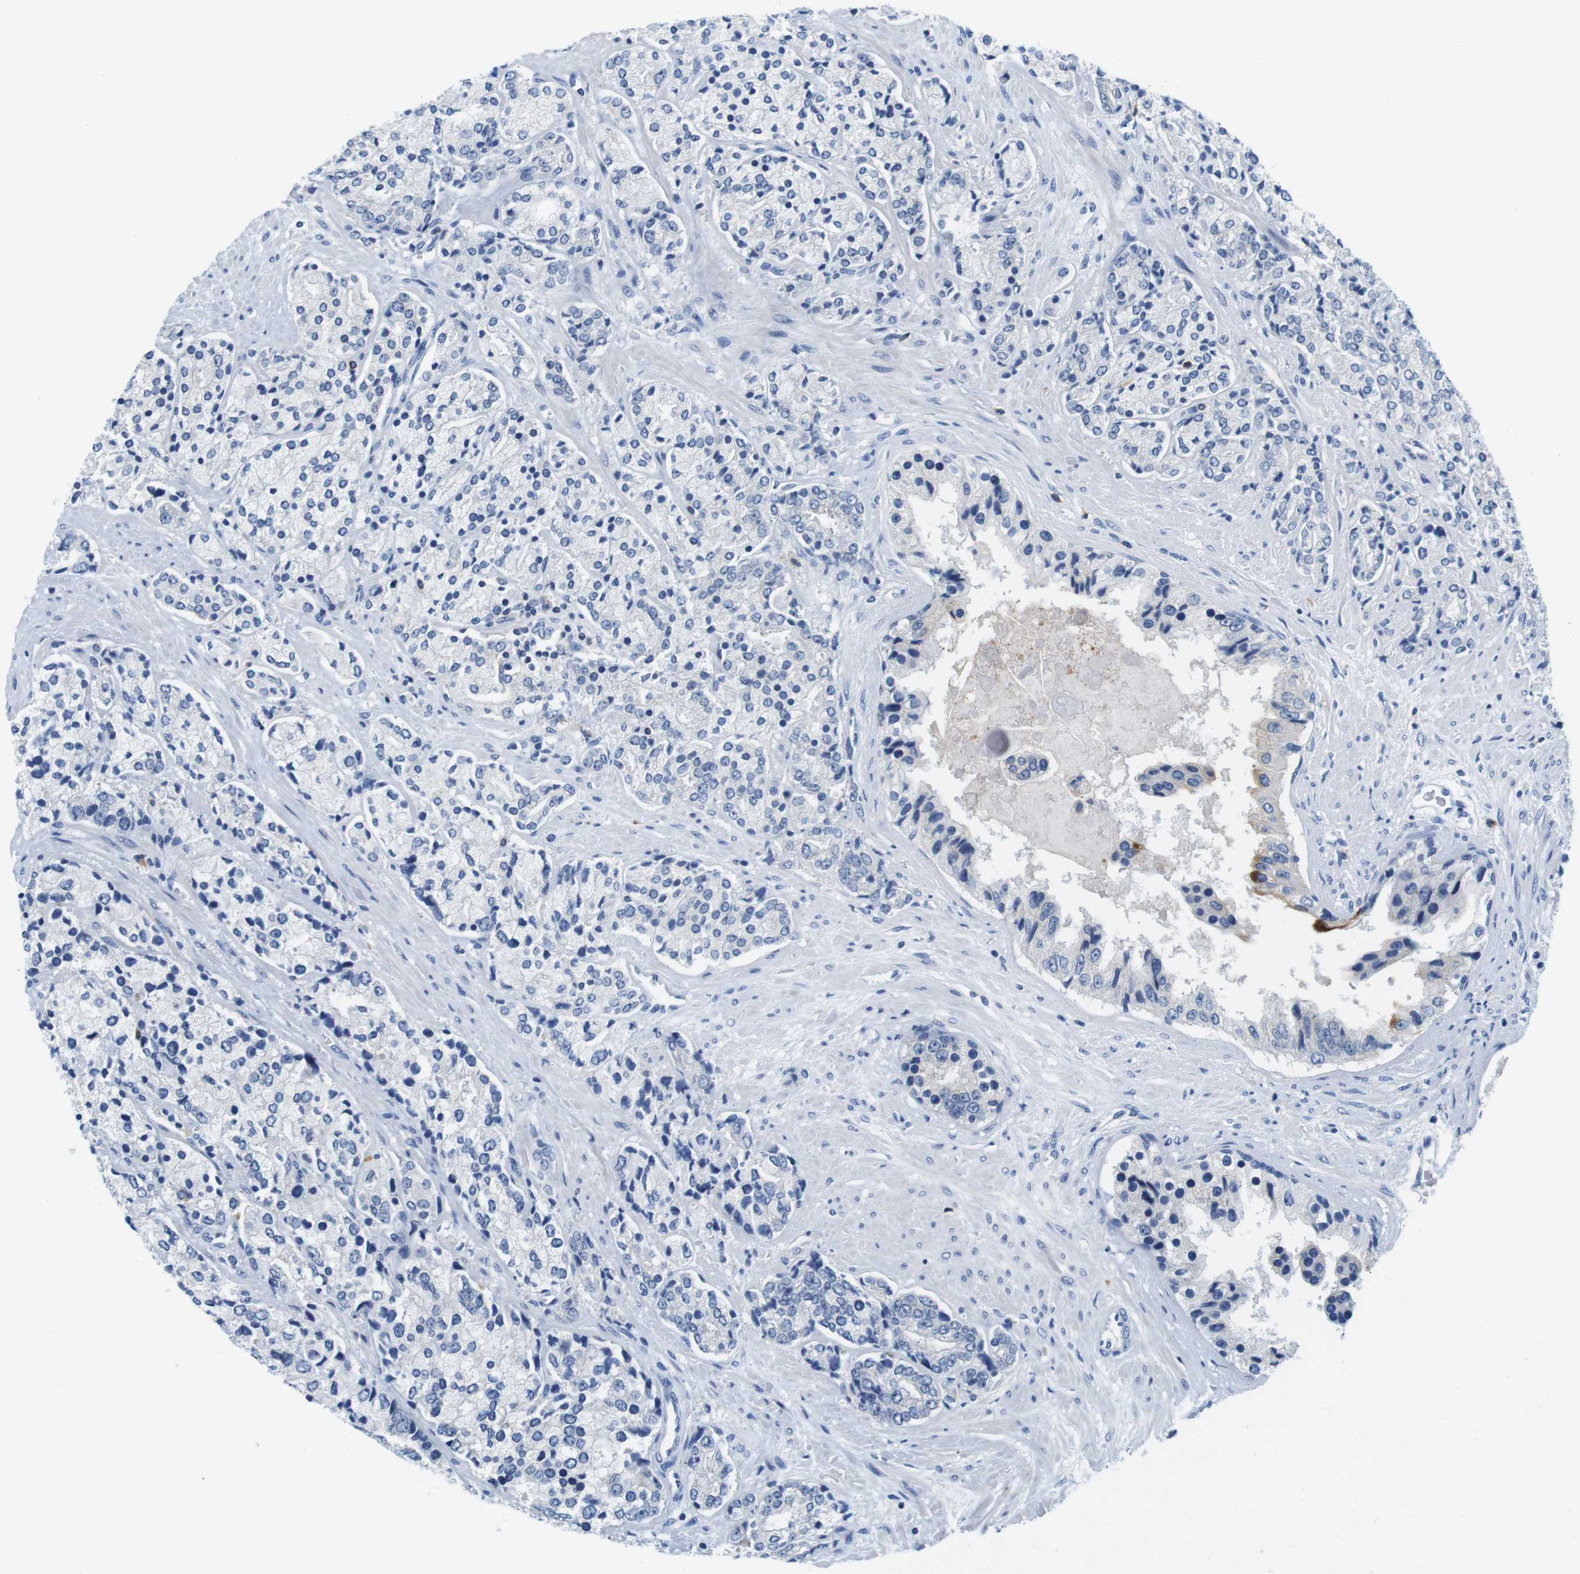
{"staining": {"intensity": "negative", "quantity": "none", "location": "none"}, "tissue": "prostate cancer", "cell_type": "Tumor cells", "image_type": "cancer", "snomed": [{"axis": "morphology", "description": "Adenocarcinoma, High grade"}, {"axis": "topography", "description": "Prostate"}], "caption": "This histopathology image is of high-grade adenocarcinoma (prostate) stained with immunohistochemistry to label a protein in brown with the nuclei are counter-stained blue. There is no expression in tumor cells. Brightfield microscopy of IHC stained with DAB (3,3'-diaminobenzidine) (brown) and hematoxylin (blue), captured at high magnification.", "gene": "CNGA2", "patient": {"sex": "male", "age": 71}}